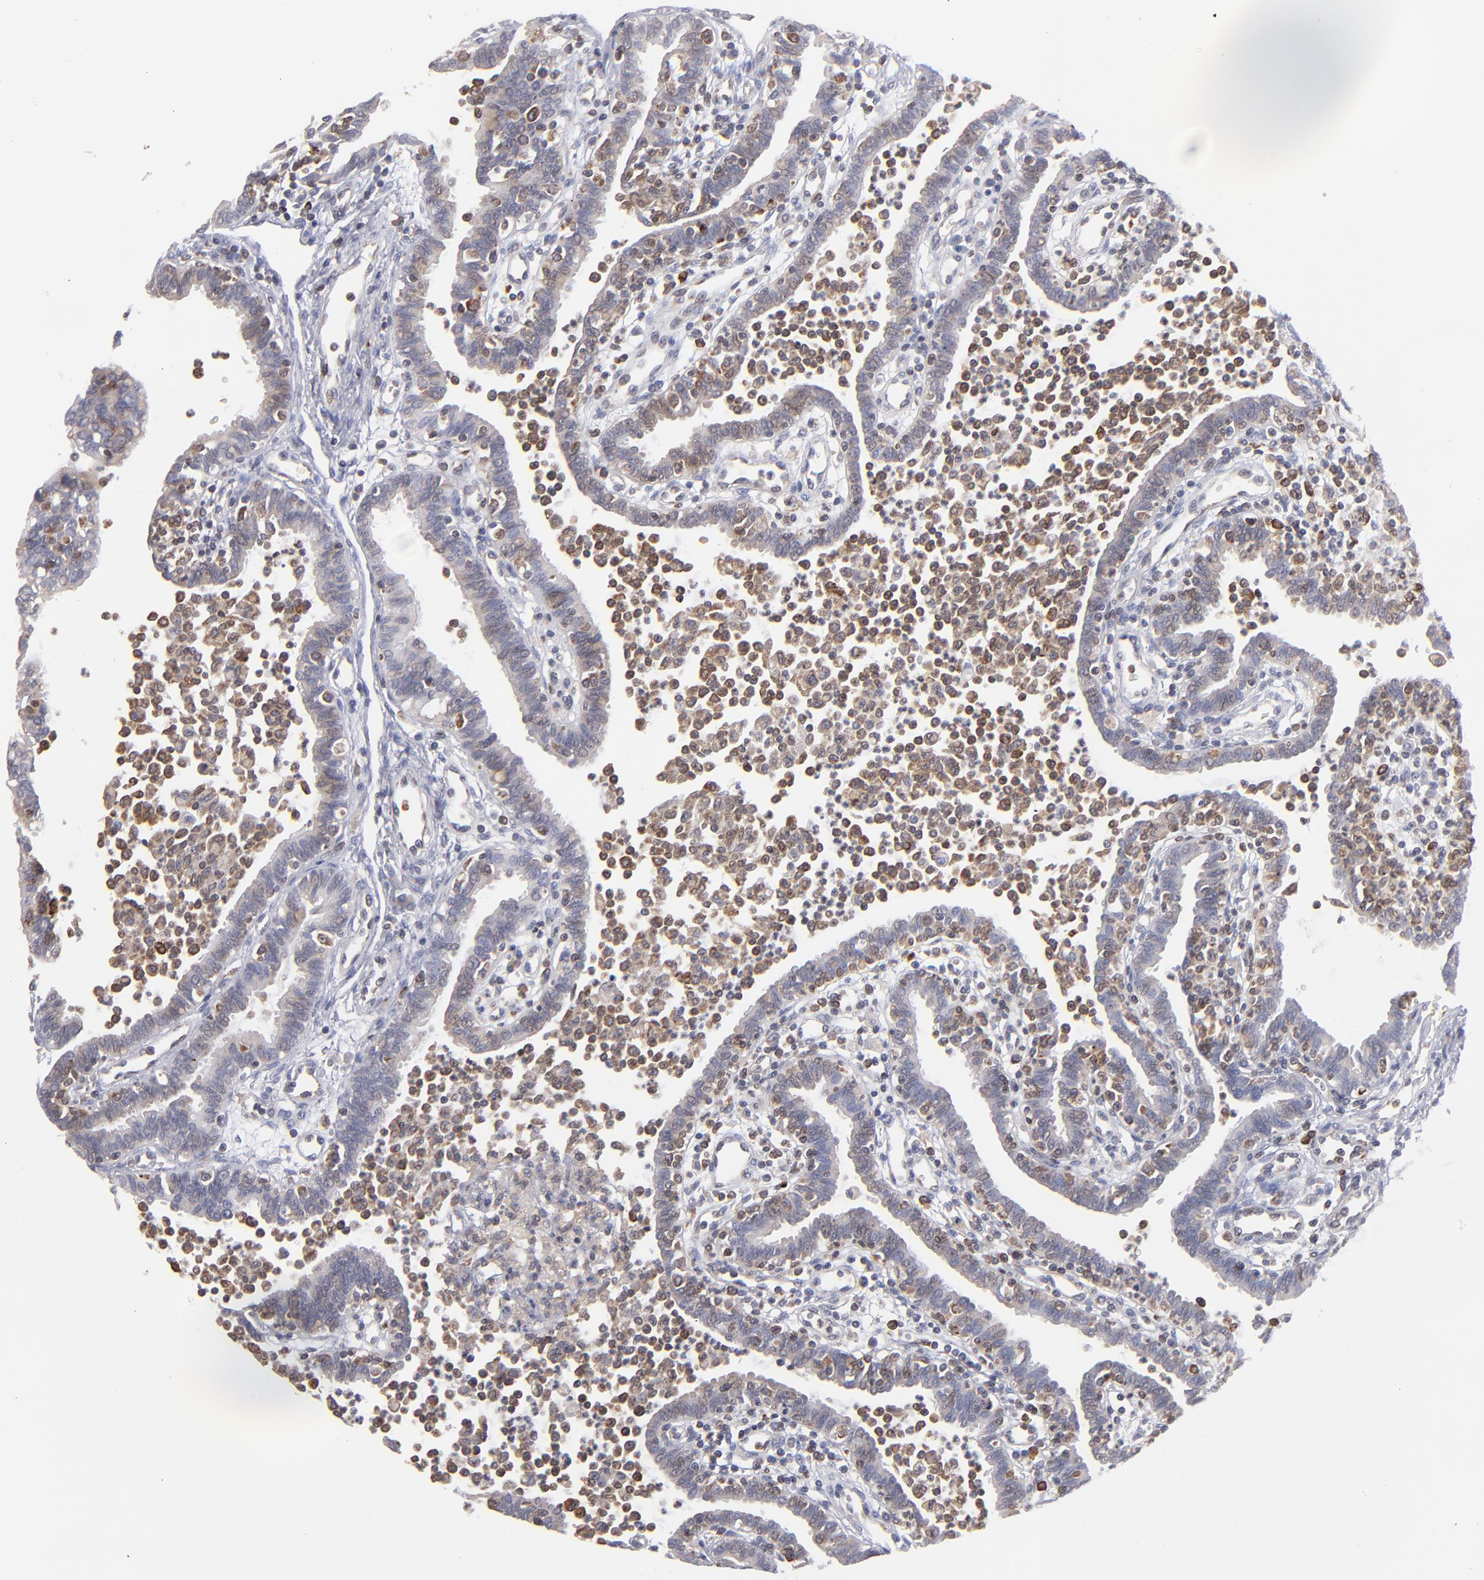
{"staining": {"intensity": "weak", "quantity": "25%-75%", "location": "cytoplasmic/membranous"}, "tissue": "fallopian tube", "cell_type": "Glandular cells", "image_type": "normal", "snomed": [{"axis": "morphology", "description": "Normal tissue, NOS"}, {"axis": "topography", "description": "Fallopian tube"}], "caption": "Protein expression analysis of unremarkable fallopian tube shows weak cytoplasmic/membranous positivity in approximately 25%-75% of glandular cells. (DAB (3,3'-diaminobenzidine) IHC, brown staining for protein, blue staining for nuclei).", "gene": "TMX1", "patient": {"sex": "female", "age": 36}}